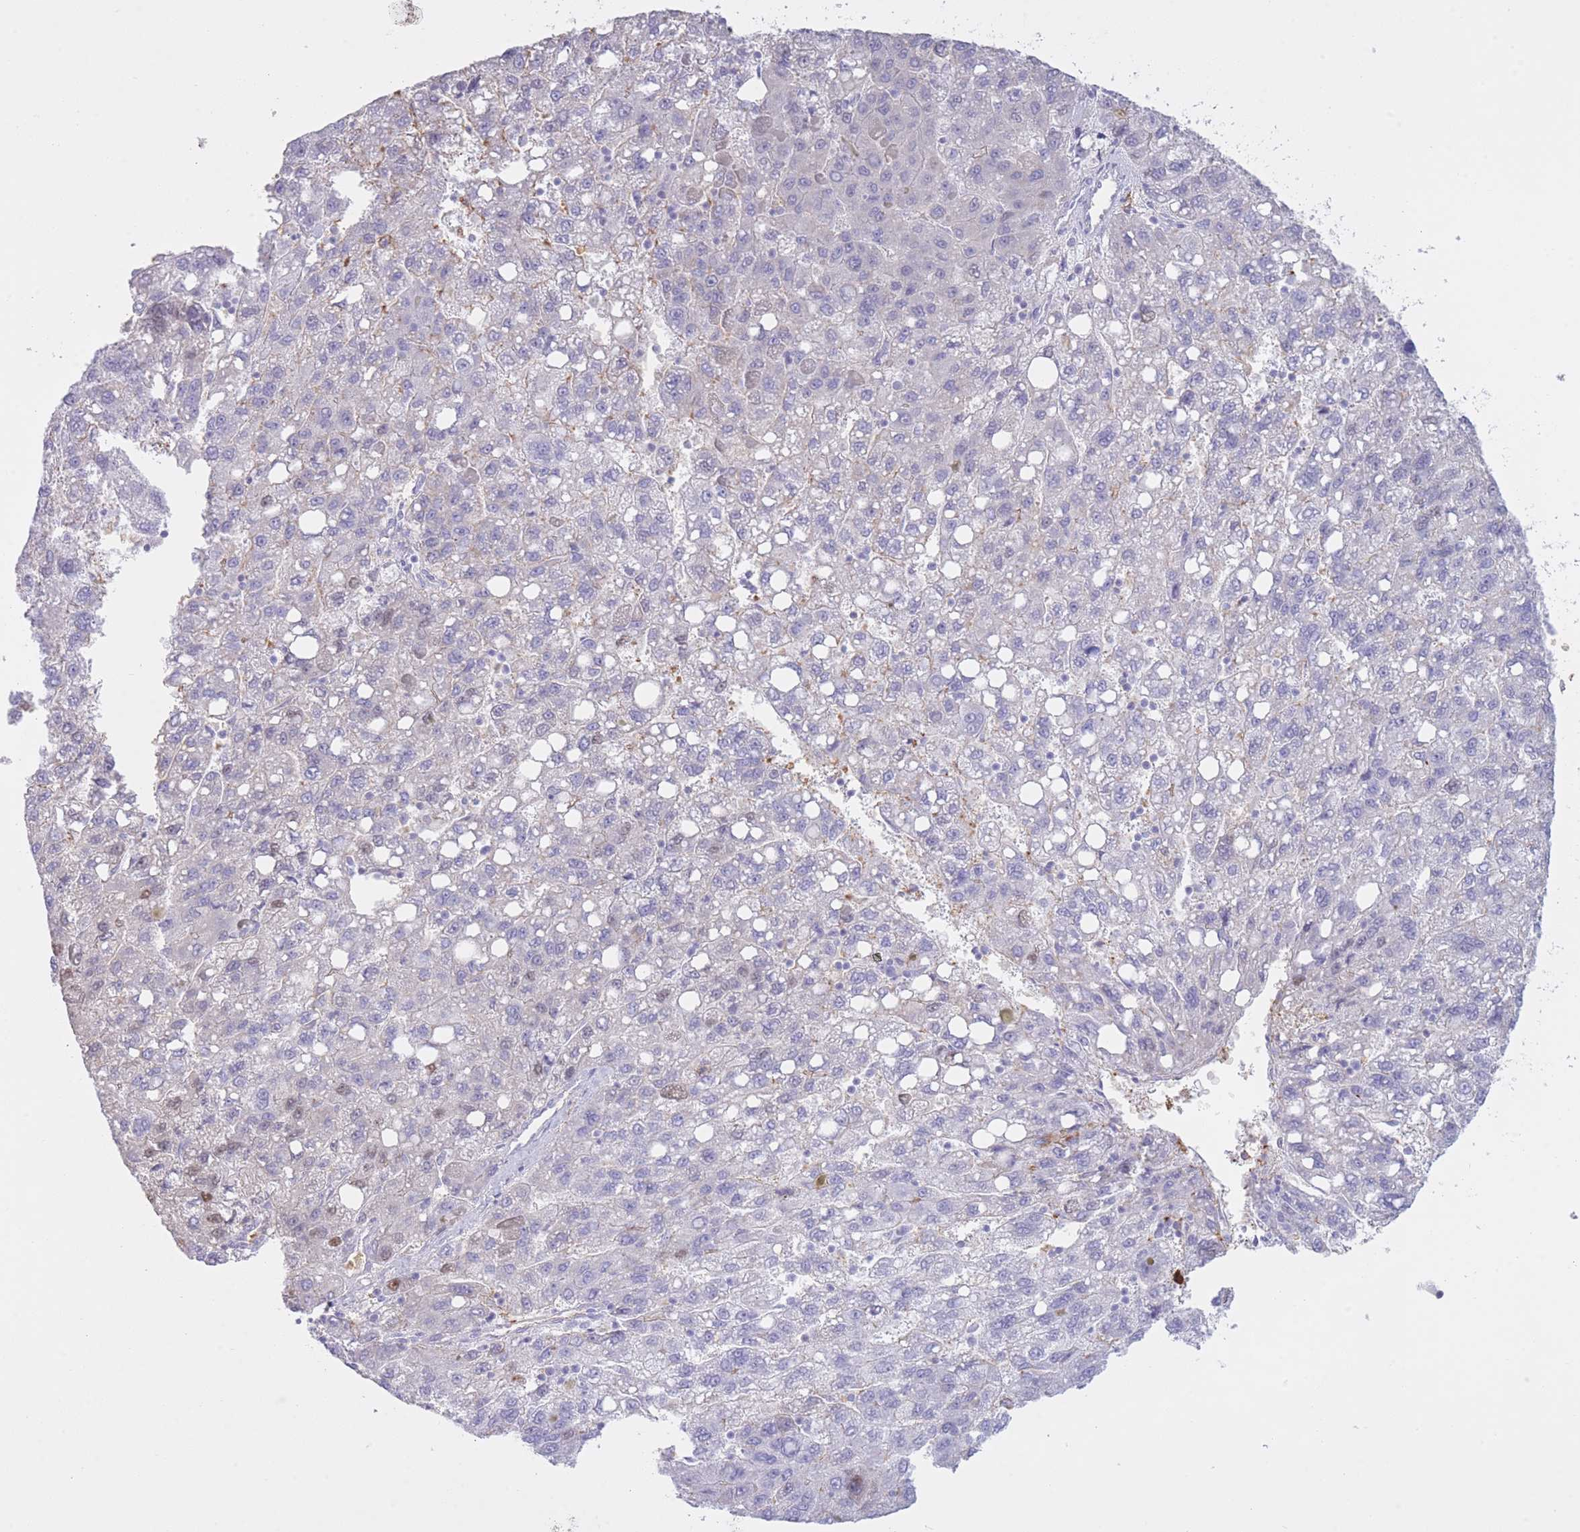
{"staining": {"intensity": "weak", "quantity": "<25%", "location": "nuclear"}, "tissue": "liver cancer", "cell_type": "Tumor cells", "image_type": "cancer", "snomed": [{"axis": "morphology", "description": "Carcinoma, Hepatocellular, NOS"}, {"axis": "topography", "description": "Liver"}], "caption": "Immunohistochemistry (IHC) image of human liver hepatocellular carcinoma stained for a protein (brown), which demonstrates no staining in tumor cells.", "gene": "AP3S2", "patient": {"sex": "female", "age": 82}}